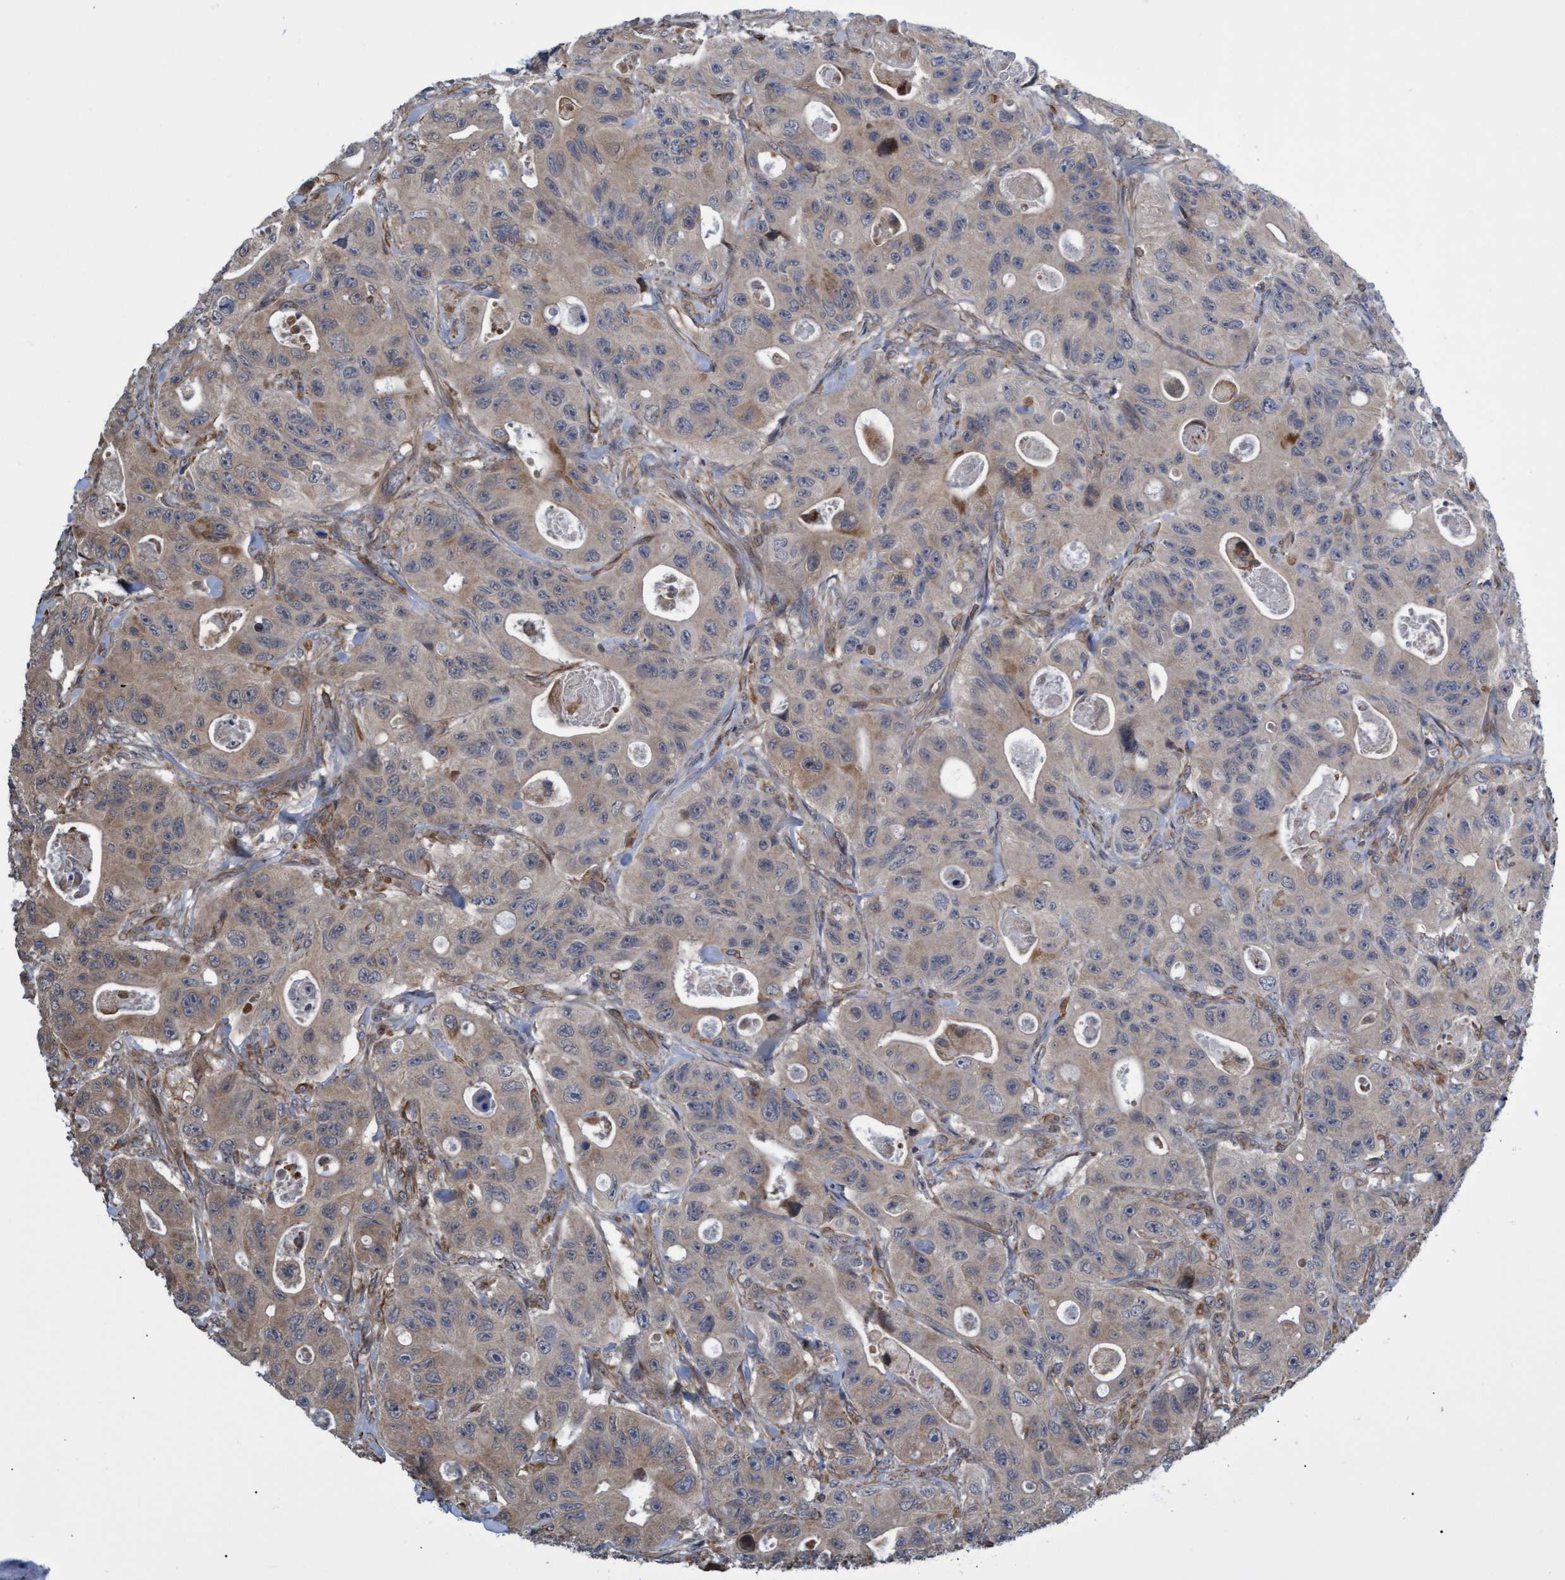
{"staining": {"intensity": "weak", "quantity": "25%-75%", "location": "cytoplasmic/membranous"}, "tissue": "colorectal cancer", "cell_type": "Tumor cells", "image_type": "cancer", "snomed": [{"axis": "morphology", "description": "Adenocarcinoma, NOS"}, {"axis": "topography", "description": "Colon"}], "caption": "Protein expression analysis of human colorectal cancer reveals weak cytoplasmic/membranous expression in approximately 25%-75% of tumor cells.", "gene": "TNFRSF10B", "patient": {"sex": "female", "age": 46}}